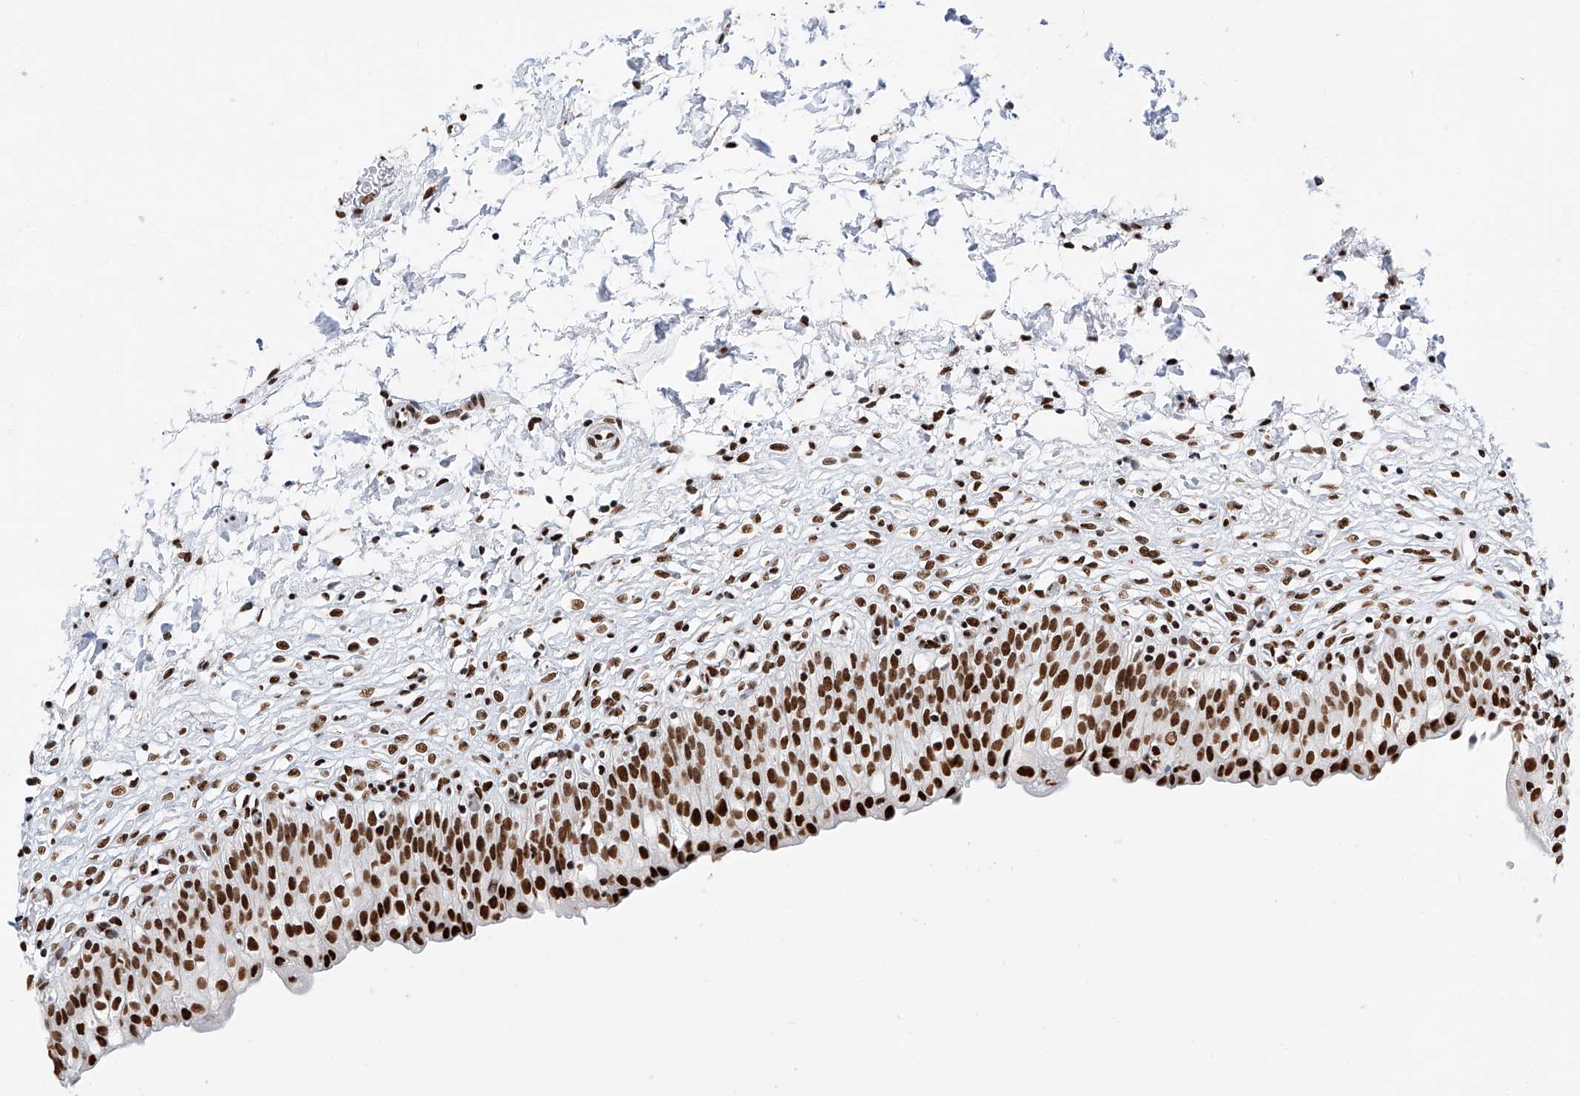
{"staining": {"intensity": "strong", "quantity": ">75%", "location": "nuclear"}, "tissue": "urinary bladder", "cell_type": "Urothelial cells", "image_type": "normal", "snomed": [{"axis": "morphology", "description": "Normal tissue, NOS"}, {"axis": "topography", "description": "Urinary bladder"}], "caption": "Normal urinary bladder was stained to show a protein in brown. There is high levels of strong nuclear expression in approximately >75% of urothelial cells.", "gene": "SRSF6", "patient": {"sex": "male", "age": 55}}